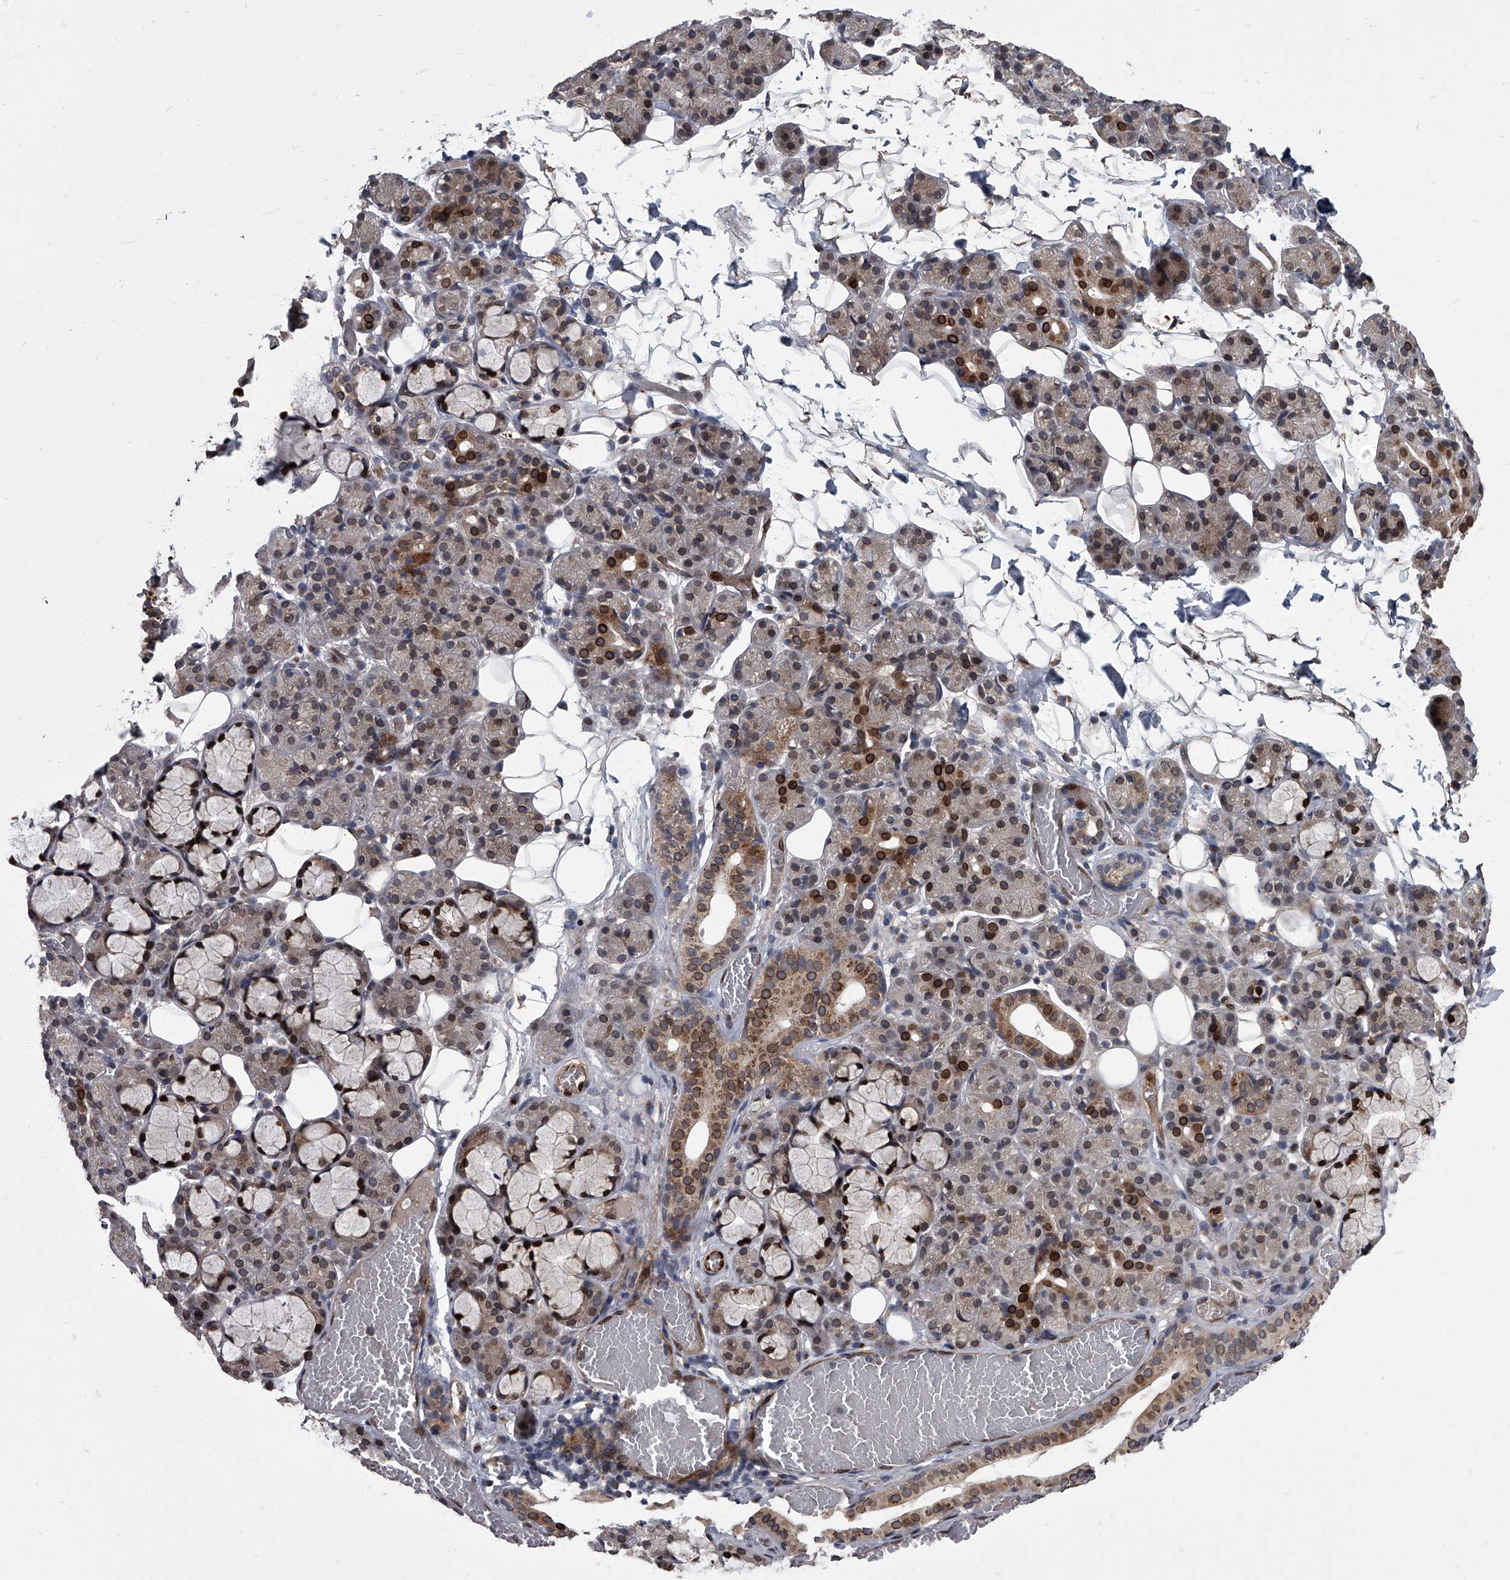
{"staining": {"intensity": "strong", "quantity": "25%-75%", "location": "cytoplasmic/membranous,nuclear"}, "tissue": "salivary gland", "cell_type": "Glandular cells", "image_type": "normal", "snomed": [{"axis": "morphology", "description": "Normal tissue, NOS"}, {"axis": "topography", "description": "Salivary gland"}], "caption": "Glandular cells display high levels of strong cytoplasmic/membranous,nuclear staining in approximately 25%-75% of cells in benign human salivary gland.", "gene": "LRRC8C", "patient": {"sex": "male", "age": 63}}